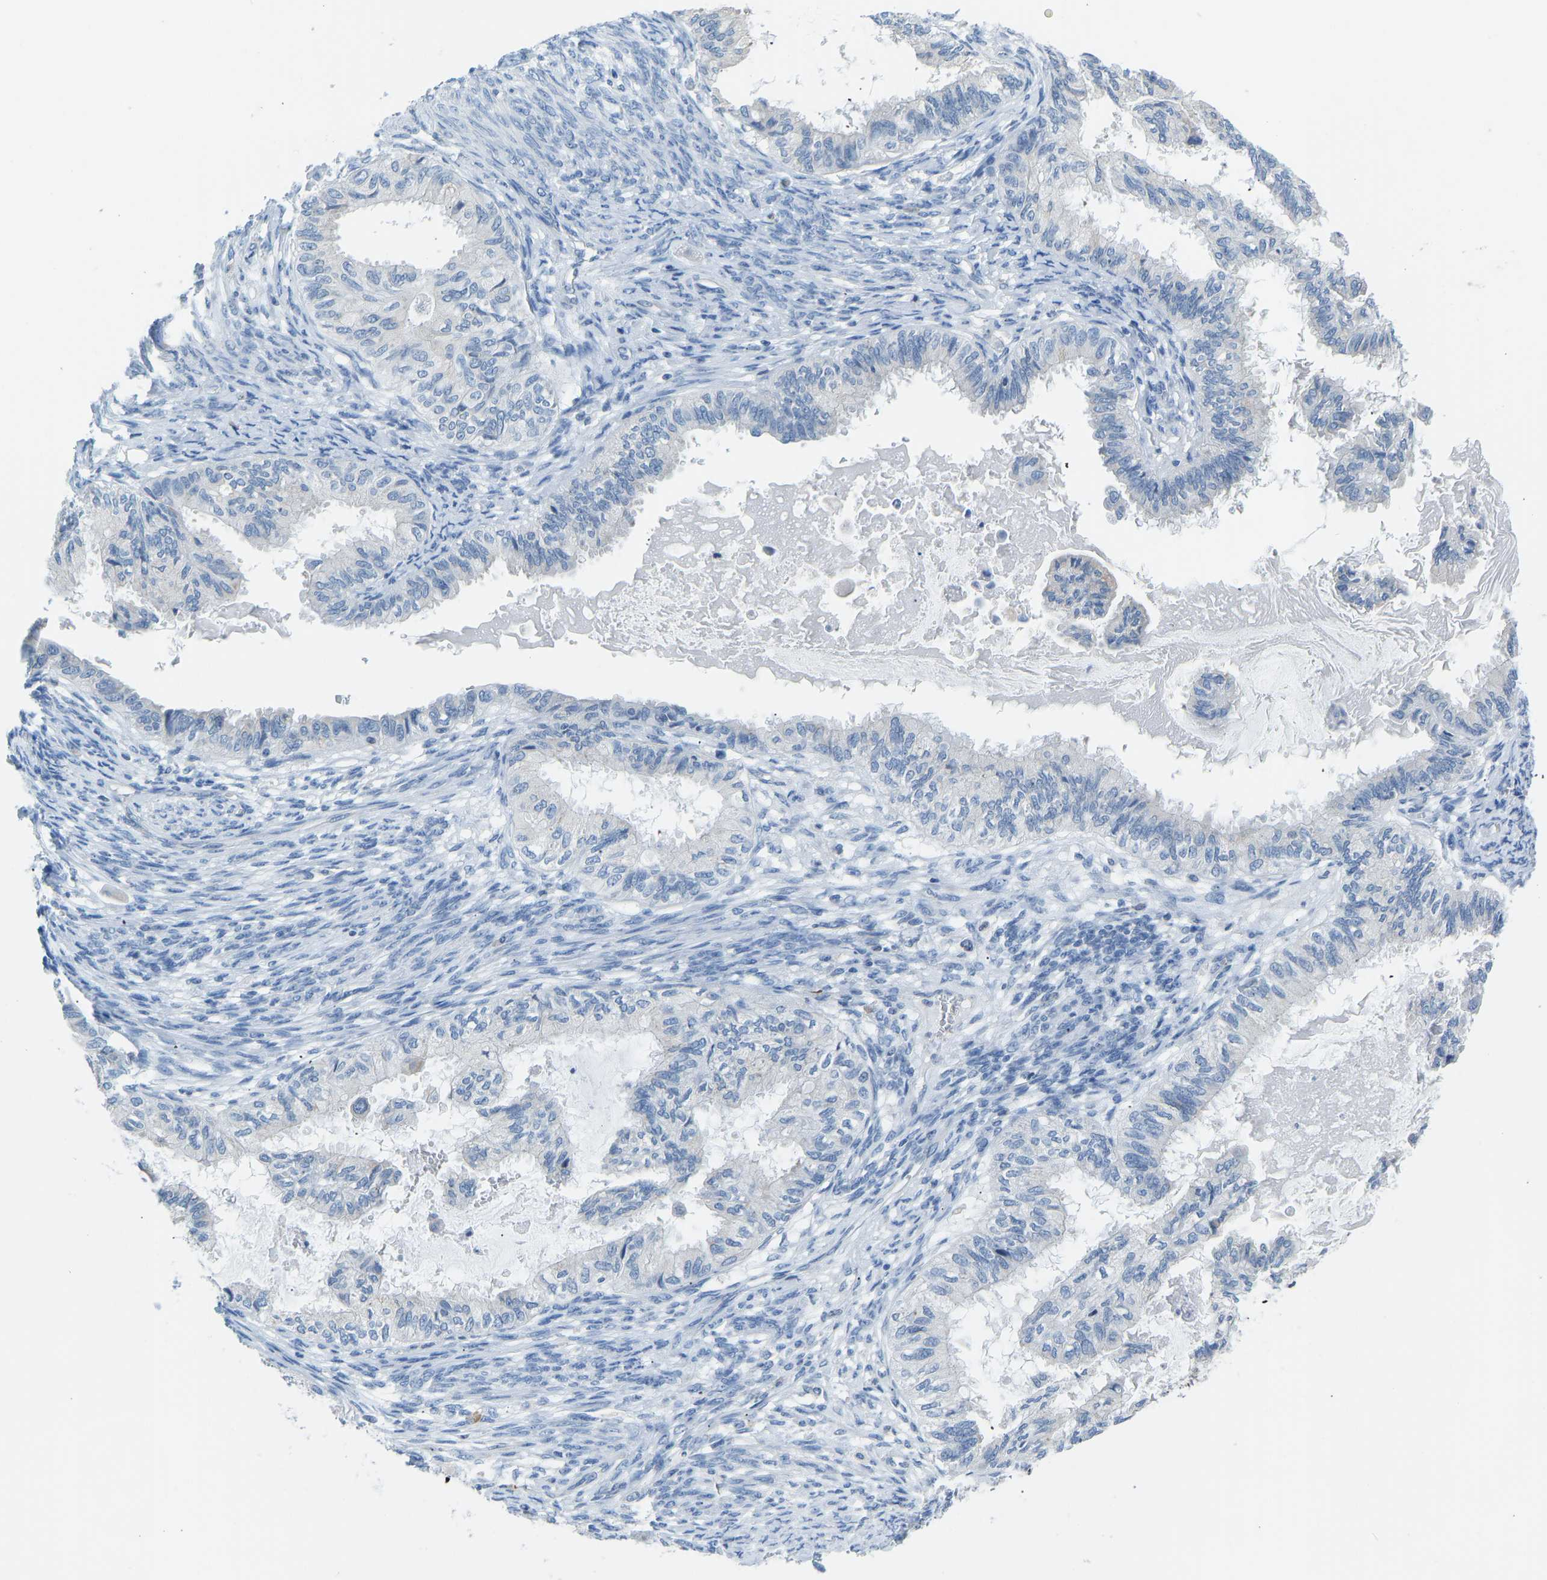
{"staining": {"intensity": "negative", "quantity": "none", "location": "none"}, "tissue": "cervical cancer", "cell_type": "Tumor cells", "image_type": "cancer", "snomed": [{"axis": "morphology", "description": "Normal tissue, NOS"}, {"axis": "morphology", "description": "Adenocarcinoma, NOS"}, {"axis": "topography", "description": "Cervix"}, {"axis": "topography", "description": "Endometrium"}], "caption": "This is a image of IHC staining of cervical cancer (adenocarcinoma), which shows no staining in tumor cells.", "gene": "VRK1", "patient": {"sex": "female", "age": 86}}